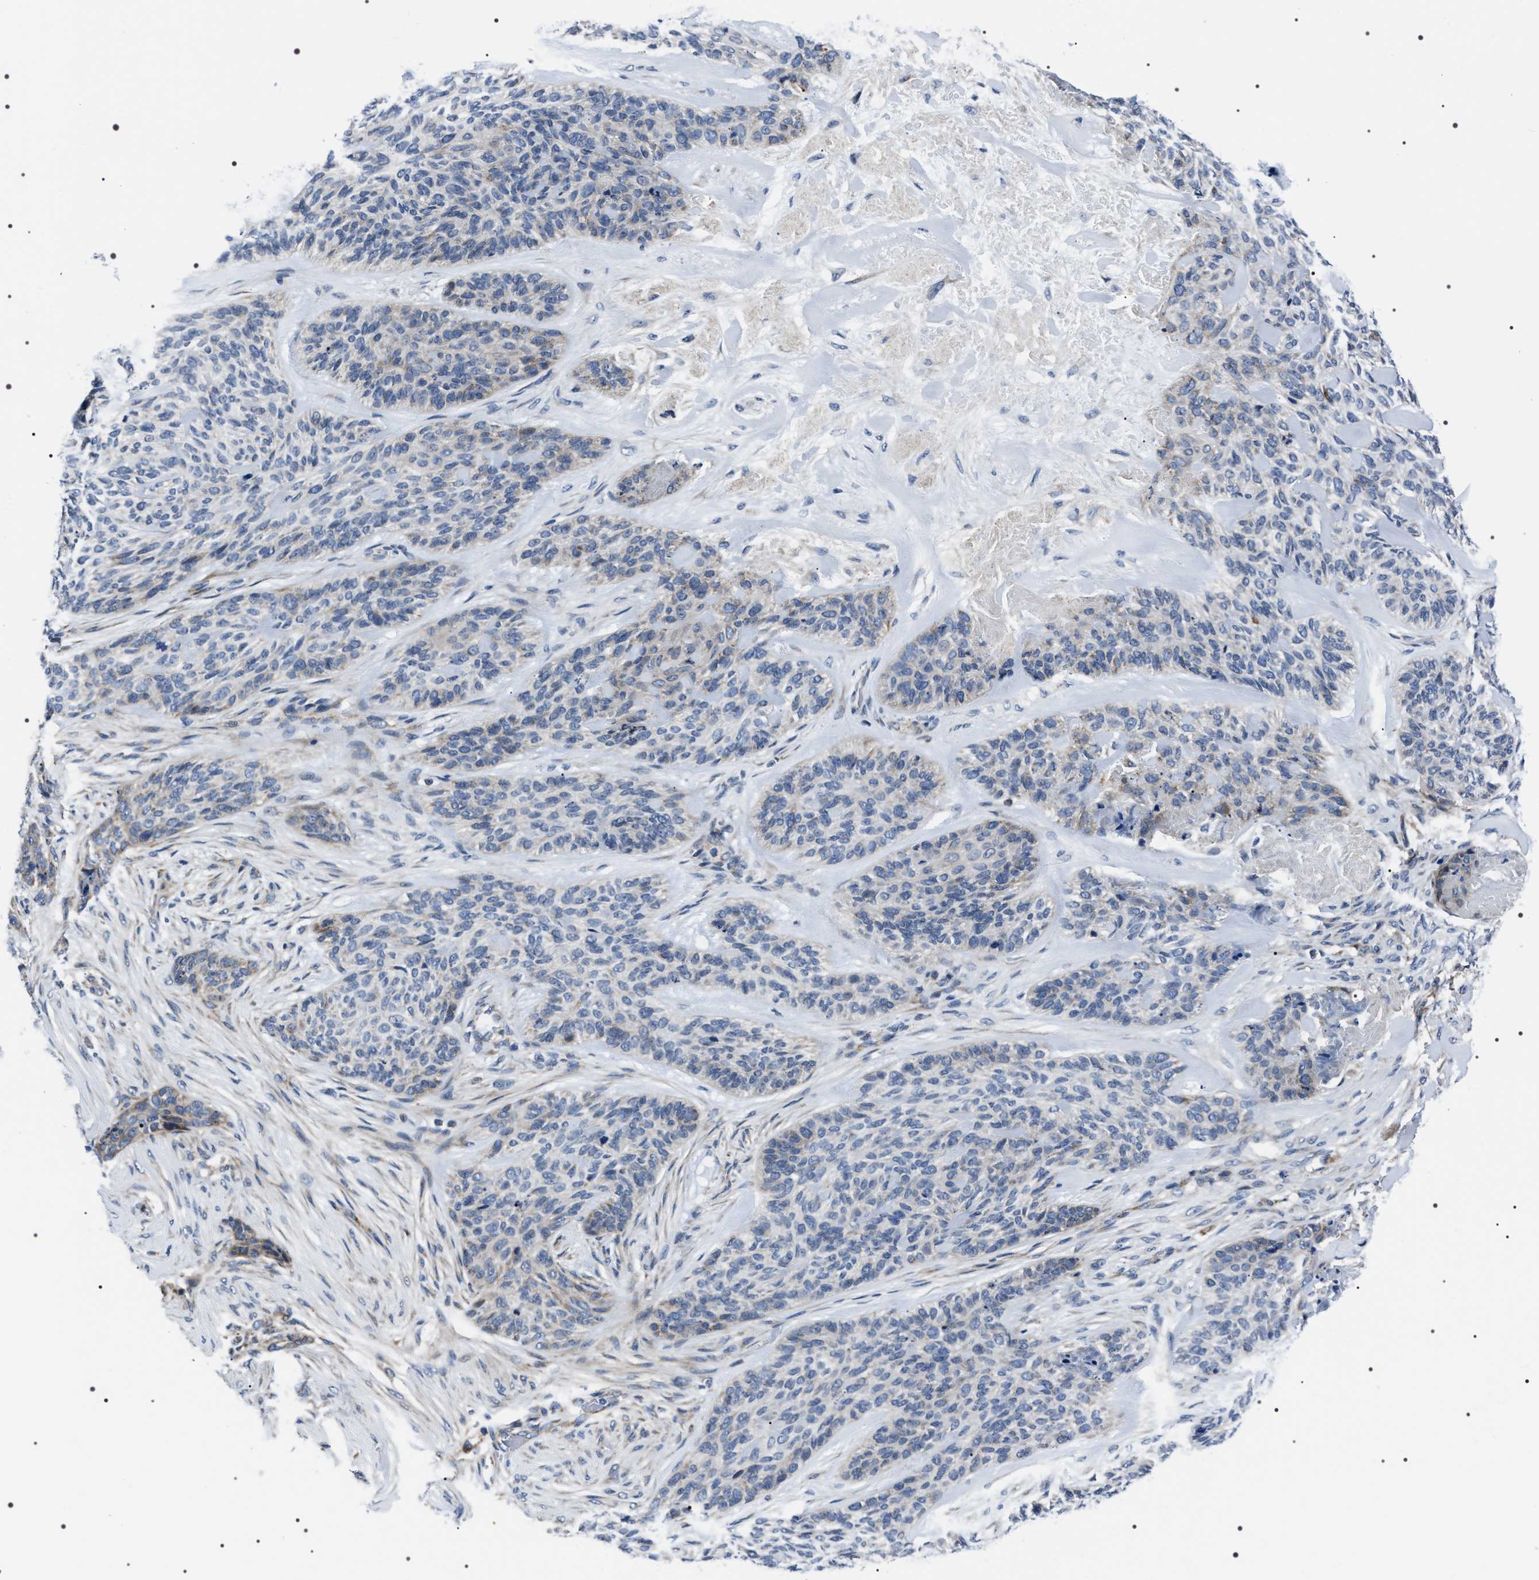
{"staining": {"intensity": "negative", "quantity": "none", "location": "none"}, "tissue": "skin cancer", "cell_type": "Tumor cells", "image_type": "cancer", "snomed": [{"axis": "morphology", "description": "Basal cell carcinoma"}, {"axis": "topography", "description": "Skin"}], "caption": "The photomicrograph demonstrates no significant staining in tumor cells of skin basal cell carcinoma.", "gene": "NTMT1", "patient": {"sex": "male", "age": 55}}